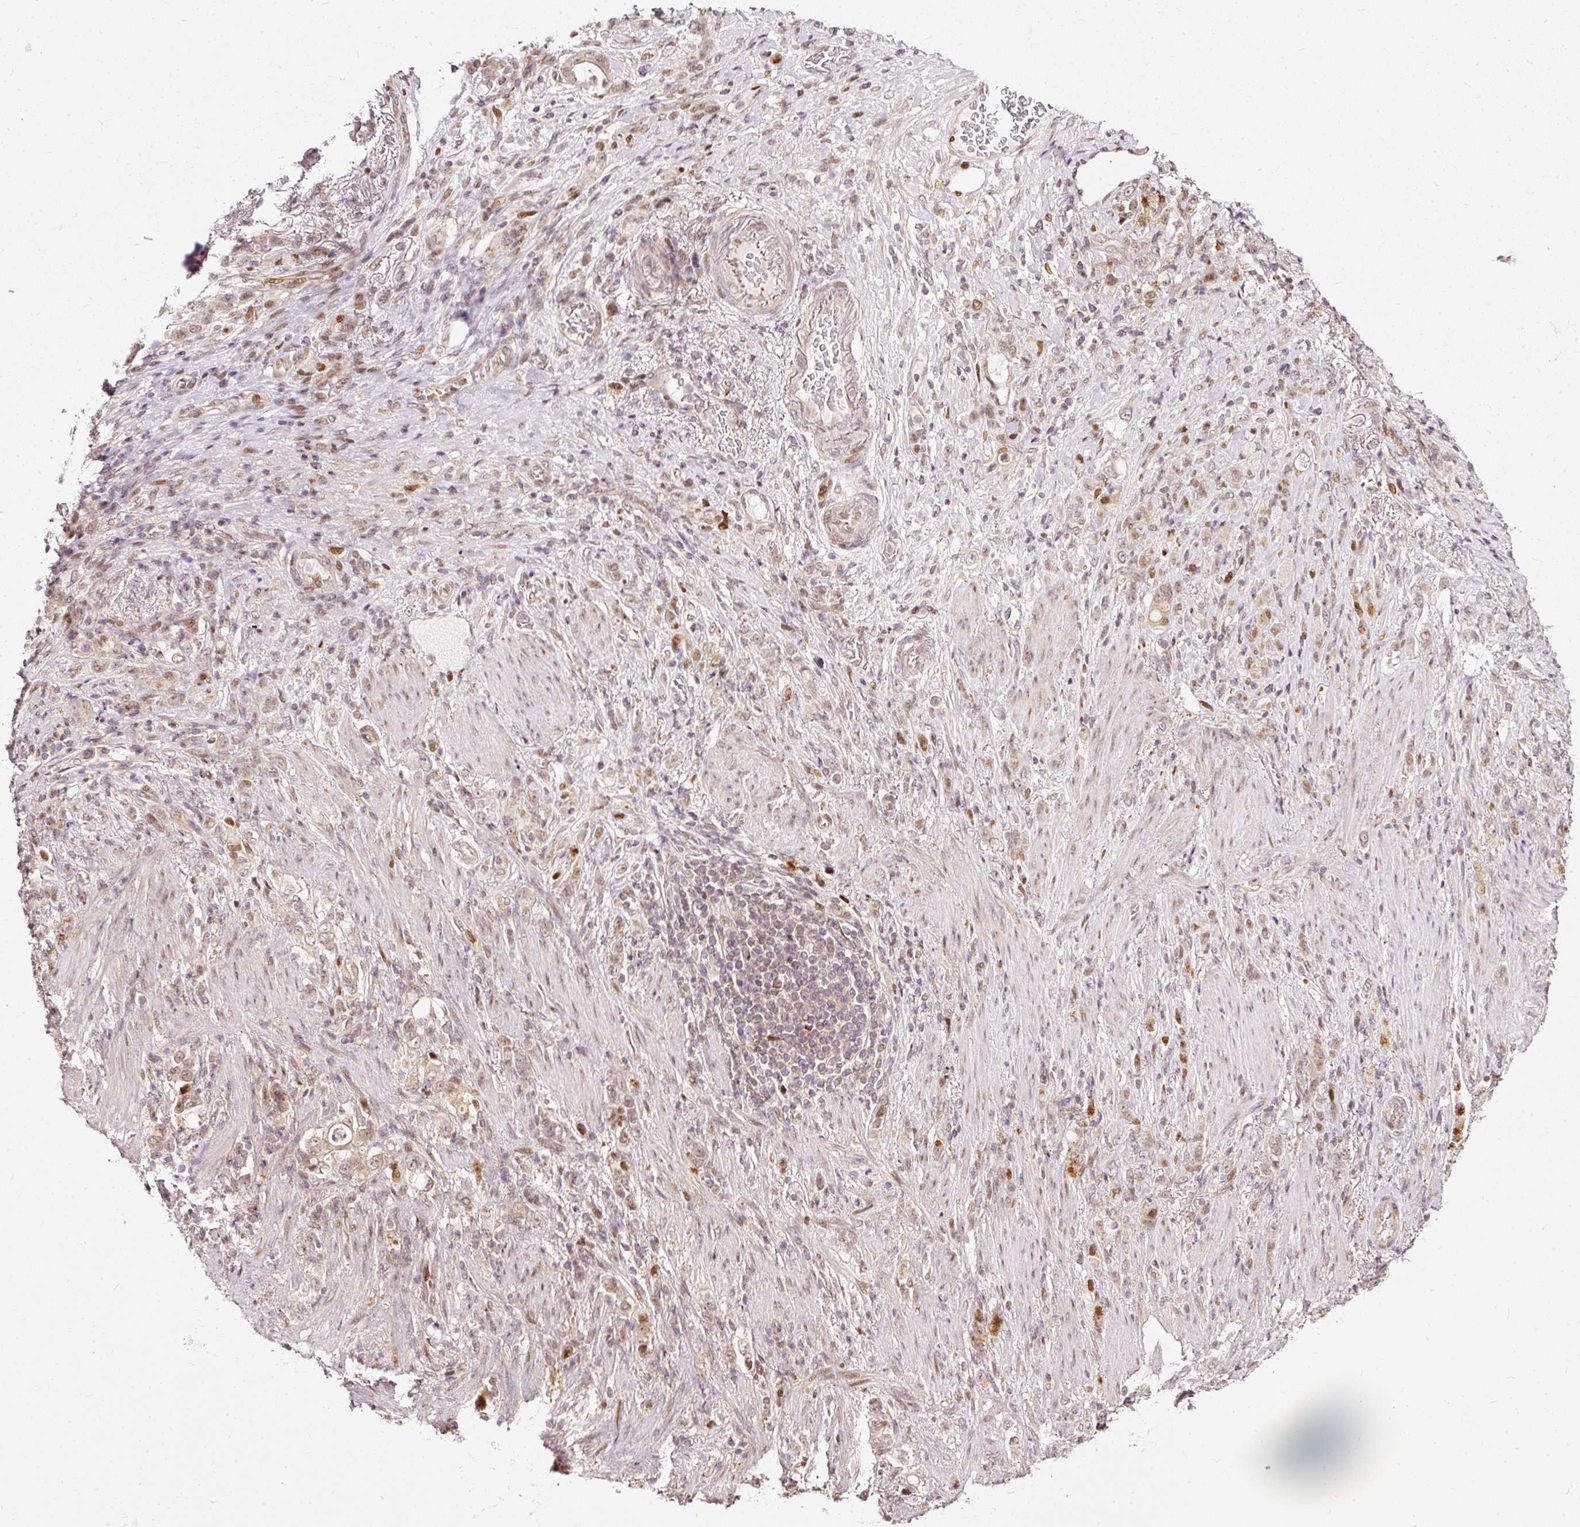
{"staining": {"intensity": "strong", "quantity": "<25%", "location": "cytoplasmic/membranous"}, "tissue": "stomach cancer", "cell_type": "Tumor cells", "image_type": "cancer", "snomed": [{"axis": "morphology", "description": "Adenocarcinoma, NOS"}, {"axis": "topography", "description": "Stomach"}], "caption": "Strong cytoplasmic/membranous protein positivity is appreciated in about <25% of tumor cells in stomach adenocarcinoma. Nuclei are stained in blue.", "gene": "ZNF778", "patient": {"sex": "female", "age": 79}}